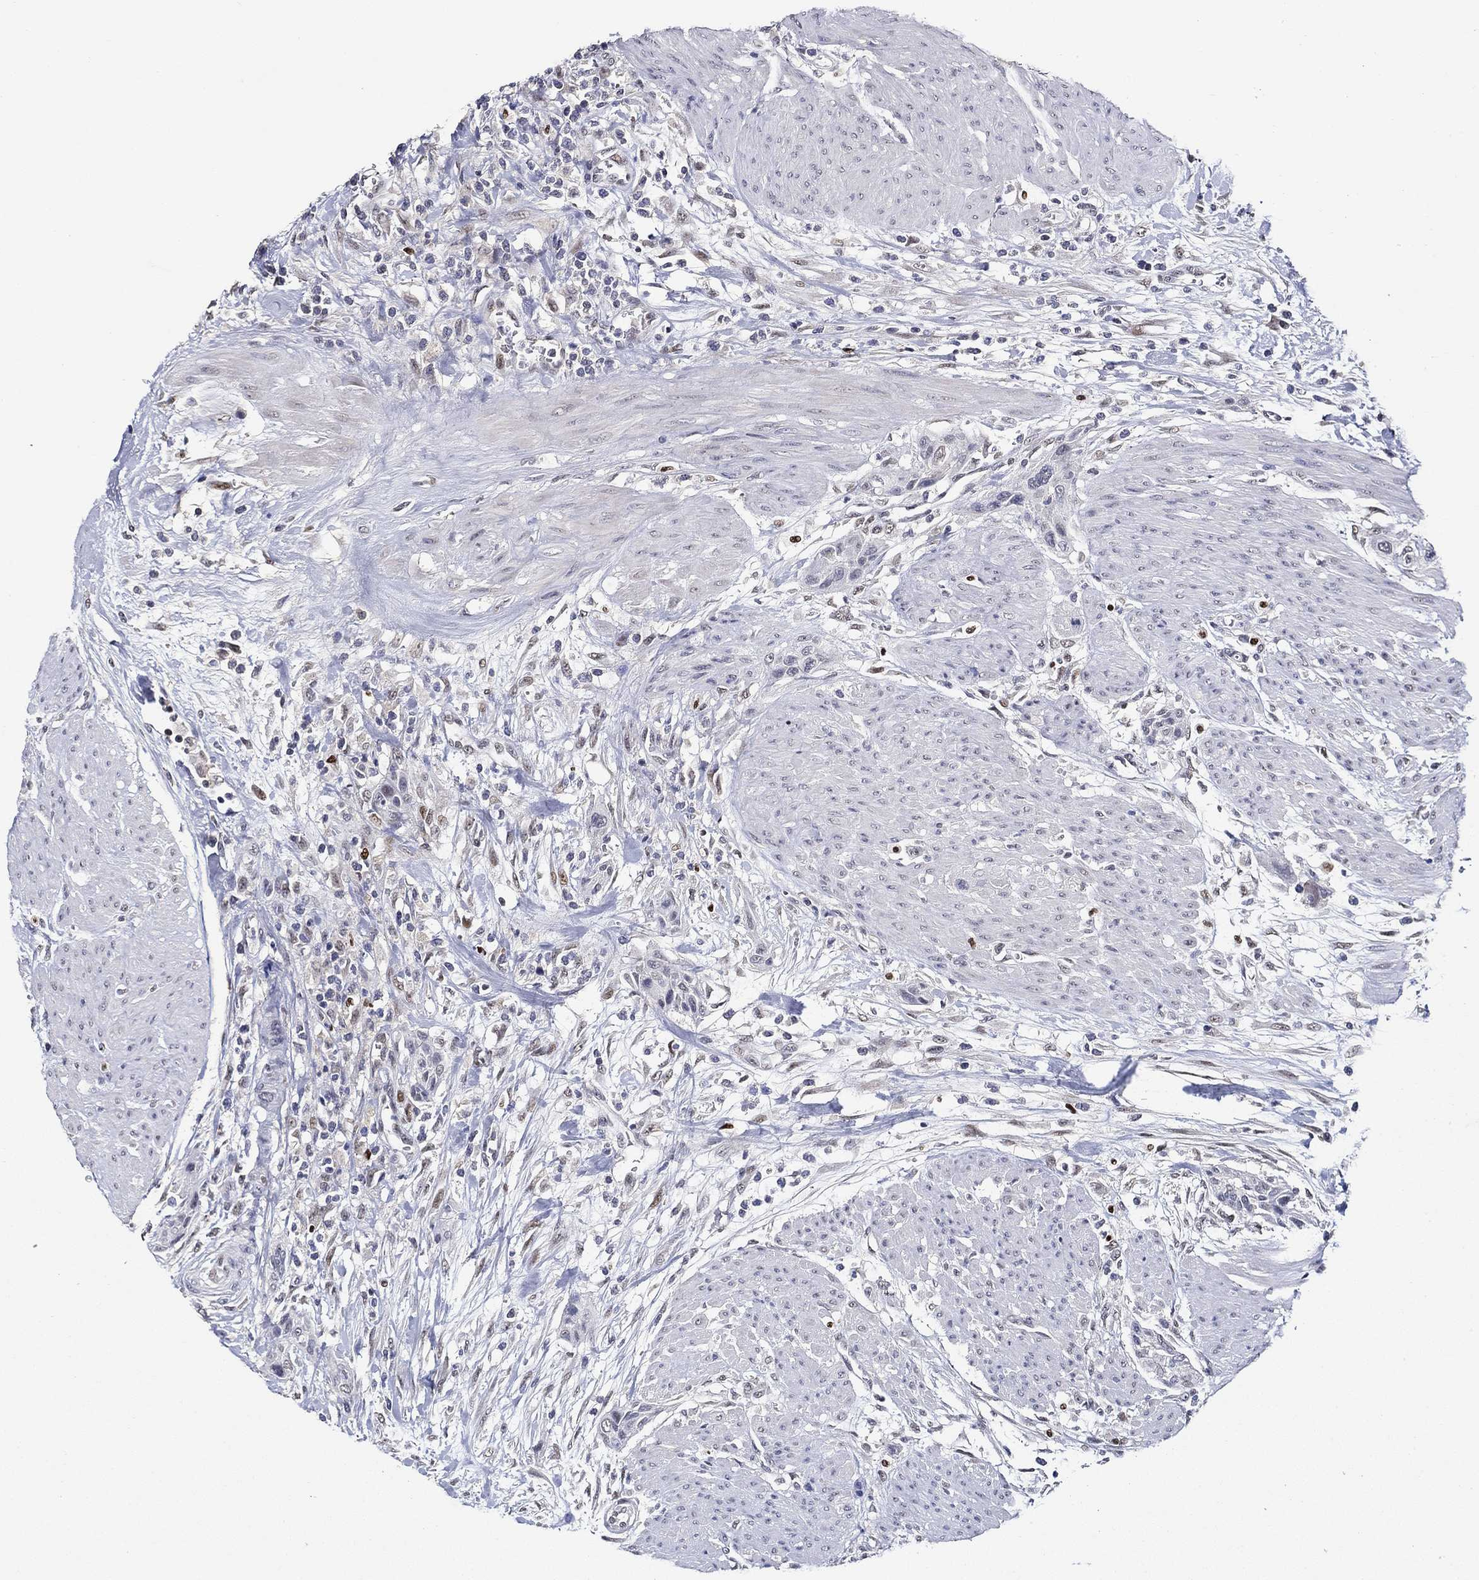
{"staining": {"intensity": "negative", "quantity": "none", "location": "none"}, "tissue": "urothelial cancer", "cell_type": "Tumor cells", "image_type": "cancer", "snomed": [{"axis": "morphology", "description": "Urothelial carcinoma, High grade"}, {"axis": "topography", "description": "Urinary bladder"}], "caption": "Image shows no significant protein positivity in tumor cells of urothelial carcinoma (high-grade).", "gene": "GATA2", "patient": {"sex": "male", "age": 35}}